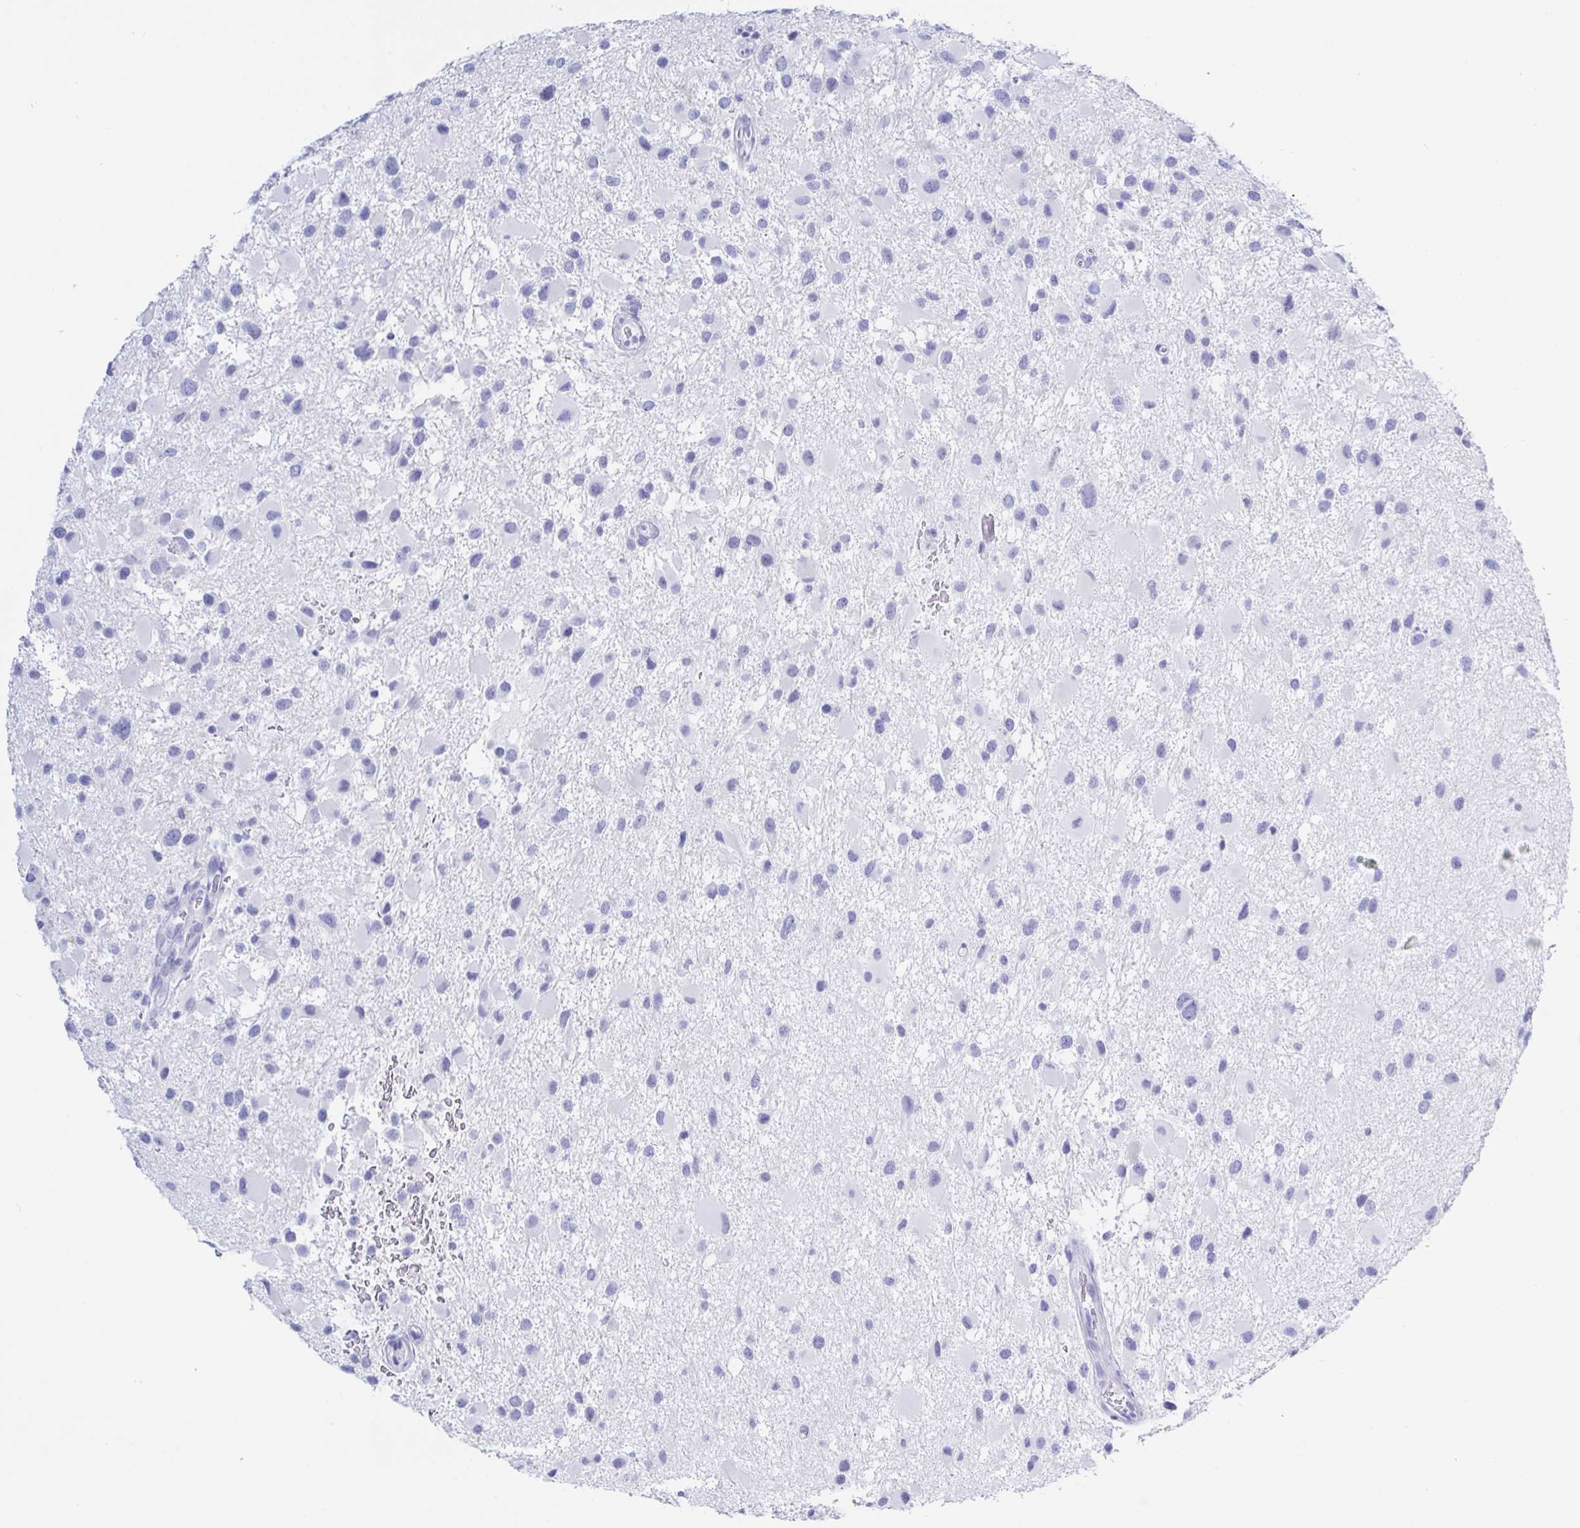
{"staining": {"intensity": "negative", "quantity": "none", "location": "none"}, "tissue": "glioma", "cell_type": "Tumor cells", "image_type": "cancer", "snomed": [{"axis": "morphology", "description": "Glioma, malignant, High grade"}, {"axis": "topography", "description": "Brain"}], "caption": "The photomicrograph shows no staining of tumor cells in glioma.", "gene": "KCNH6", "patient": {"sex": "female", "age": 40}}